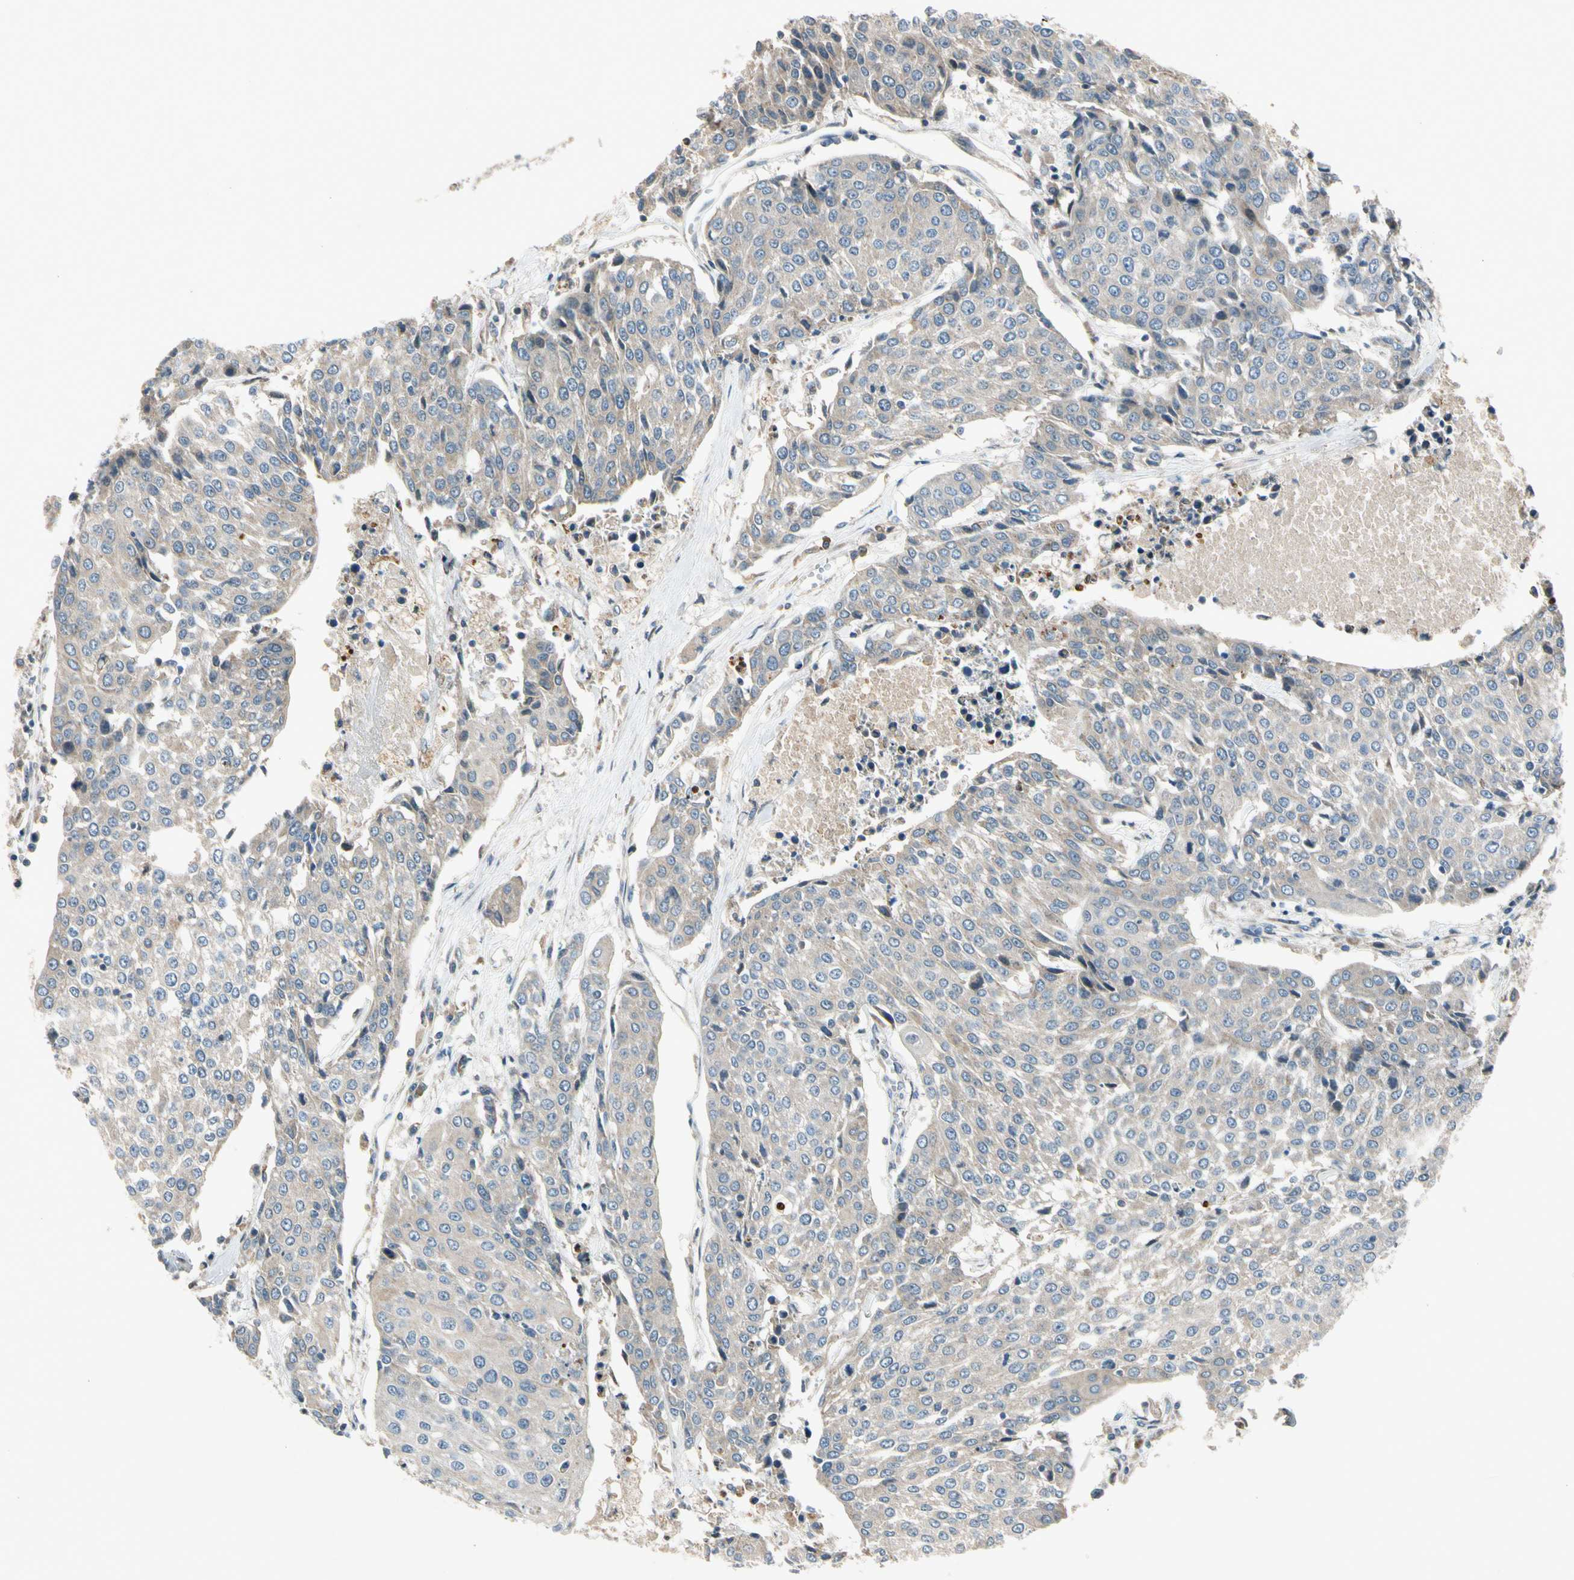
{"staining": {"intensity": "weak", "quantity": ">75%", "location": "cytoplasmic/membranous"}, "tissue": "urothelial cancer", "cell_type": "Tumor cells", "image_type": "cancer", "snomed": [{"axis": "morphology", "description": "Urothelial carcinoma, High grade"}, {"axis": "topography", "description": "Urinary bladder"}], "caption": "A brown stain shows weak cytoplasmic/membranous positivity of a protein in urothelial cancer tumor cells. (IHC, brightfield microscopy, high magnification).", "gene": "NPHP3", "patient": {"sex": "female", "age": 85}}